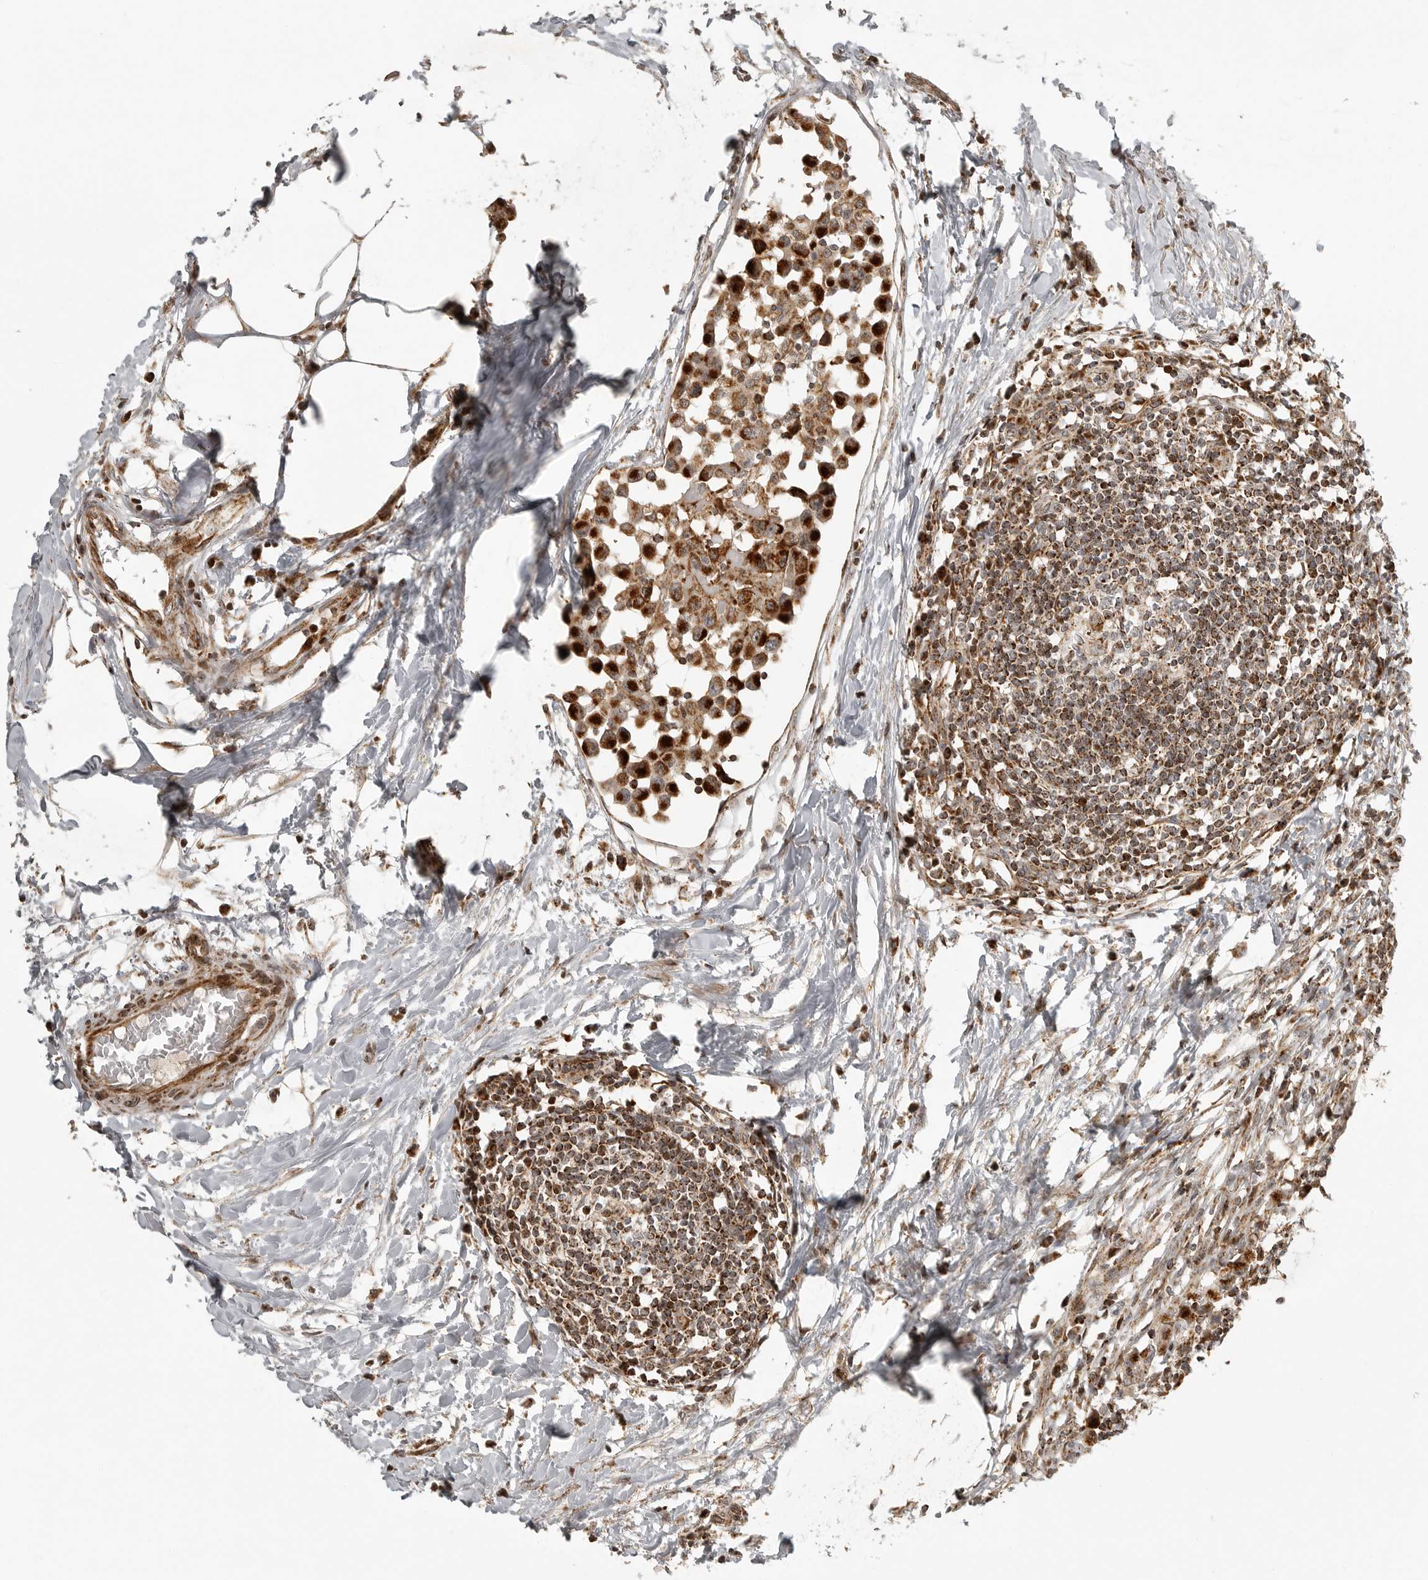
{"staining": {"intensity": "moderate", "quantity": ">75%", "location": "cytoplasmic/membranous"}, "tissue": "lymph node", "cell_type": "Germinal center cells", "image_type": "normal", "snomed": [{"axis": "morphology", "description": "Normal tissue, NOS"}, {"axis": "morphology", "description": "Malignant melanoma, Metastatic site"}, {"axis": "topography", "description": "Lymph node"}], "caption": "Germinal center cells show medium levels of moderate cytoplasmic/membranous staining in about >75% of cells in benign human lymph node. The staining was performed using DAB (3,3'-diaminobenzidine), with brown indicating positive protein expression. Nuclei are stained blue with hematoxylin.", "gene": "NARS2", "patient": {"sex": "male", "age": 41}}